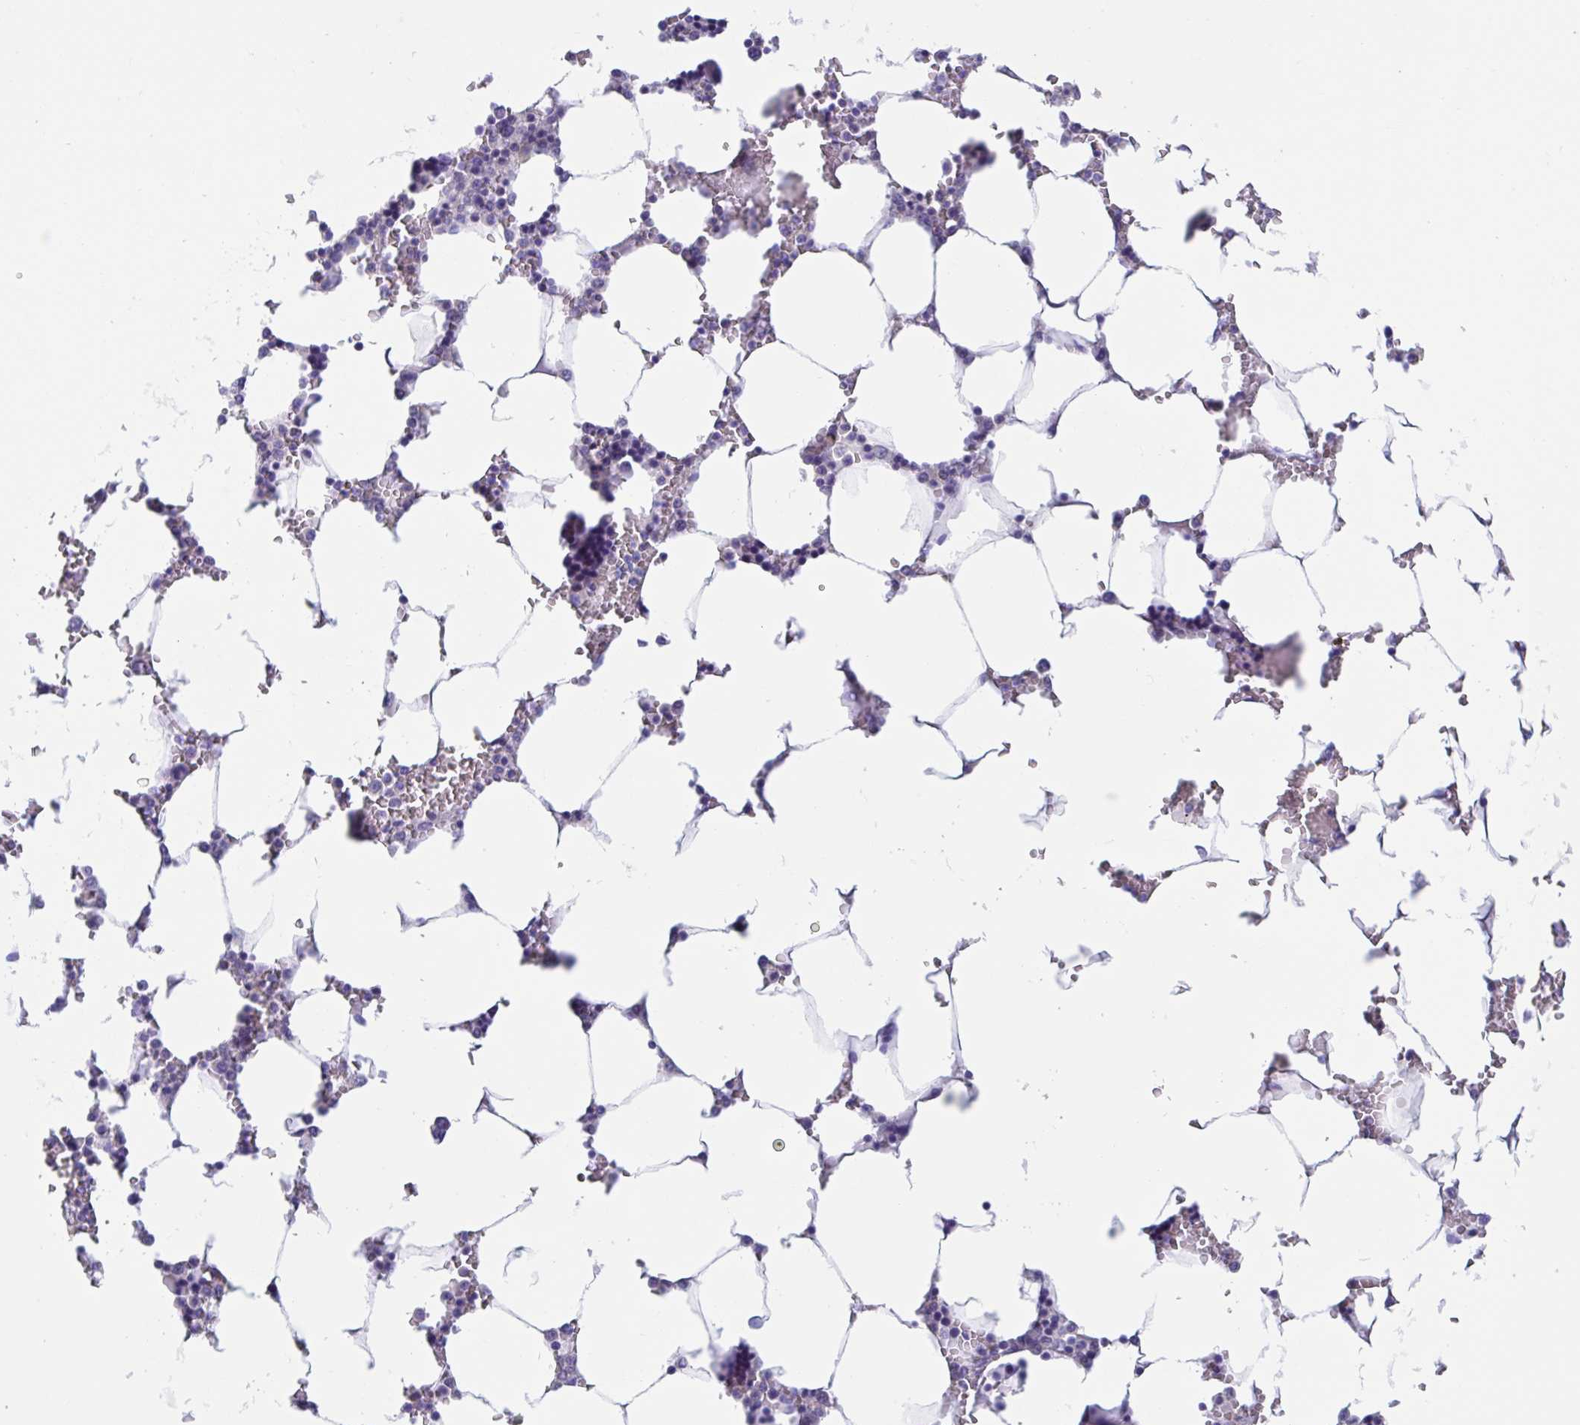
{"staining": {"intensity": "negative", "quantity": "none", "location": "none"}, "tissue": "bone marrow", "cell_type": "Hematopoietic cells", "image_type": "normal", "snomed": [{"axis": "morphology", "description": "Normal tissue, NOS"}, {"axis": "topography", "description": "Bone marrow"}], "caption": "High magnification brightfield microscopy of normal bone marrow stained with DAB (3,3'-diaminobenzidine) (brown) and counterstained with hematoxylin (blue): hematopoietic cells show no significant staining.", "gene": "GPR162", "patient": {"sex": "male", "age": 64}}